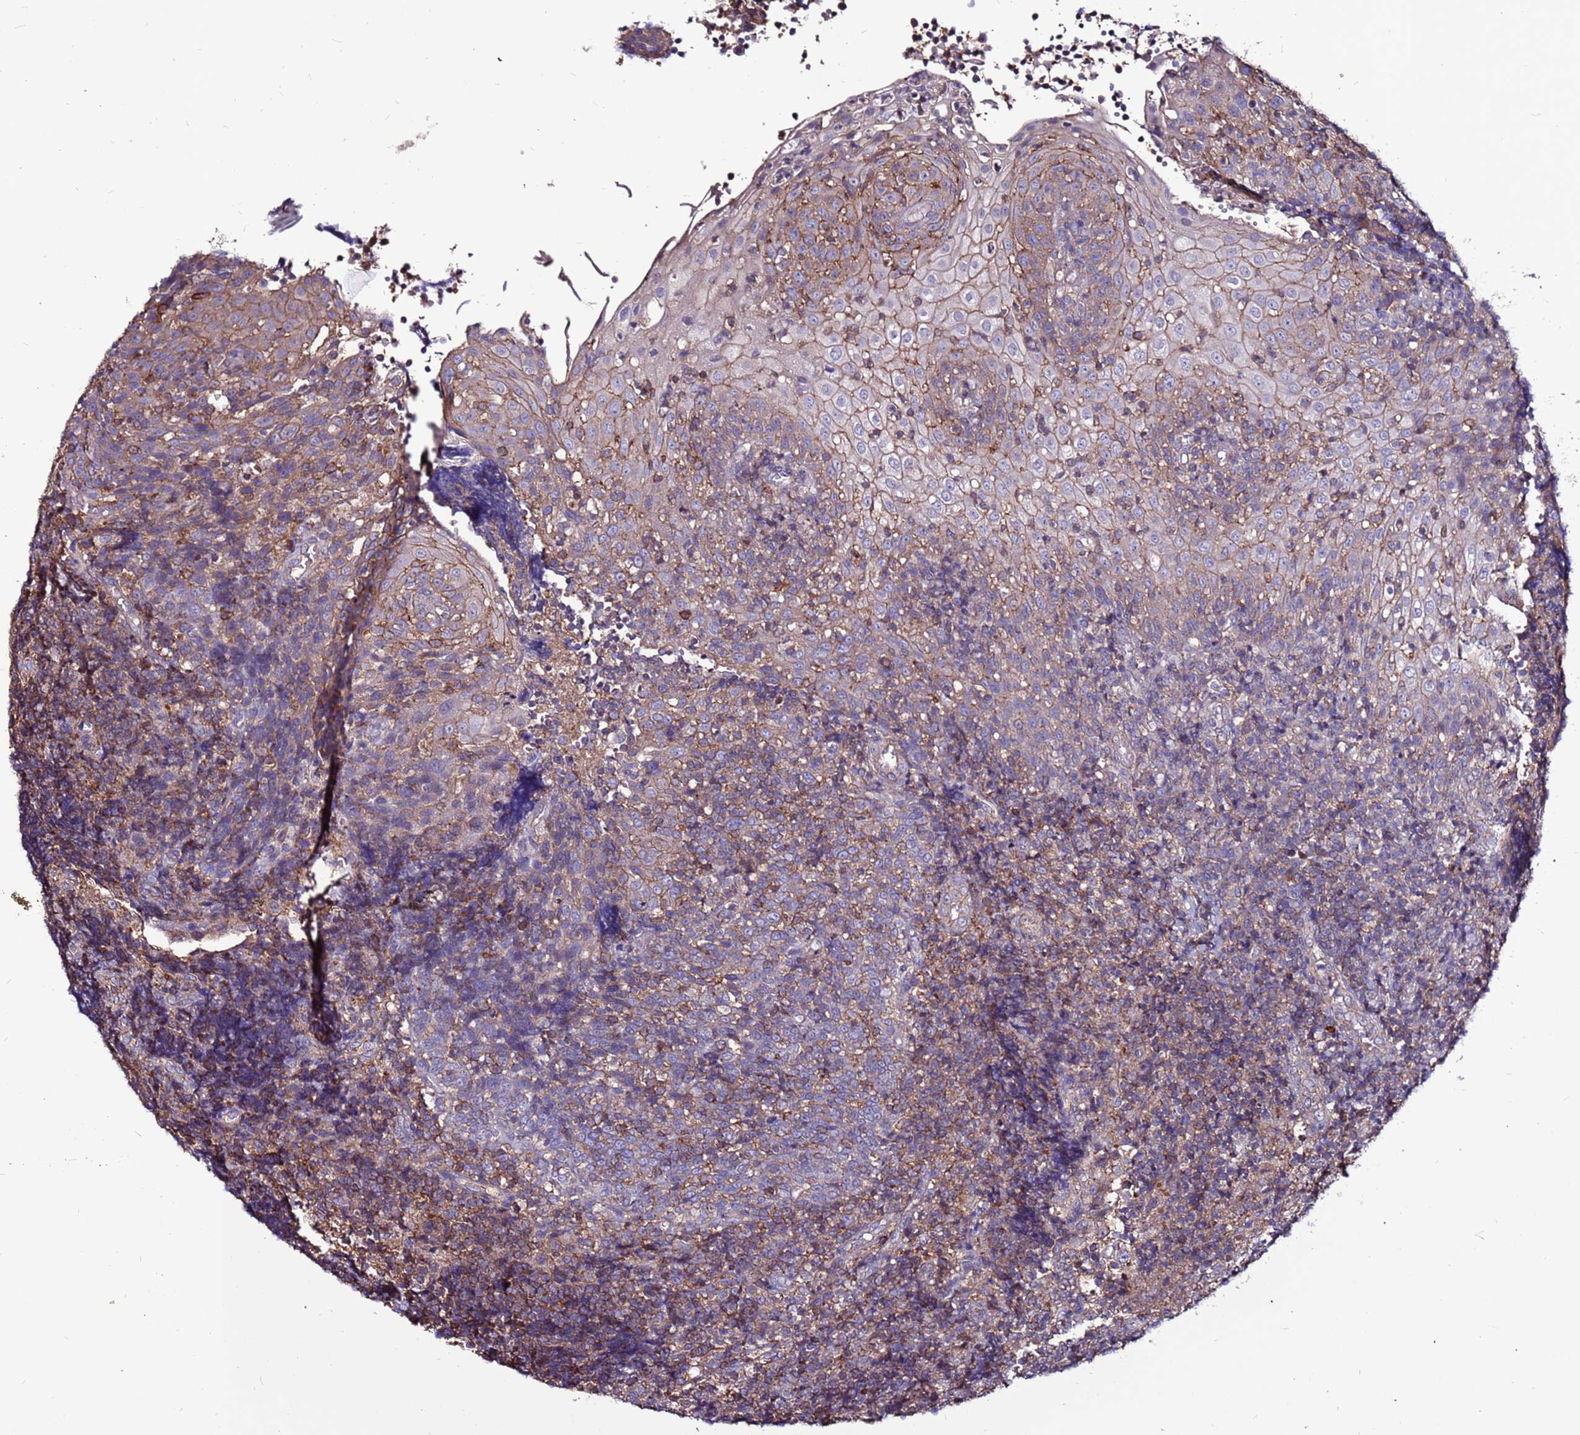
{"staining": {"intensity": "moderate", "quantity": ">75%", "location": "cytoplasmic/membranous"}, "tissue": "tonsil", "cell_type": "Germinal center cells", "image_type": "normal", "snomed": [{"axis": "morphology", "description": "Normal tissue, NOS"}, {"axis": "topography", "description": "Tonsil"}], "caption": "The image exhibits staining of unremarkable tonsil, revealing moderate cytoplasmic/membranous protein positivity (brown color) within germinal center cells.", "gene": "NRN1L", "patient": {"sex": "female", "age": 19}}